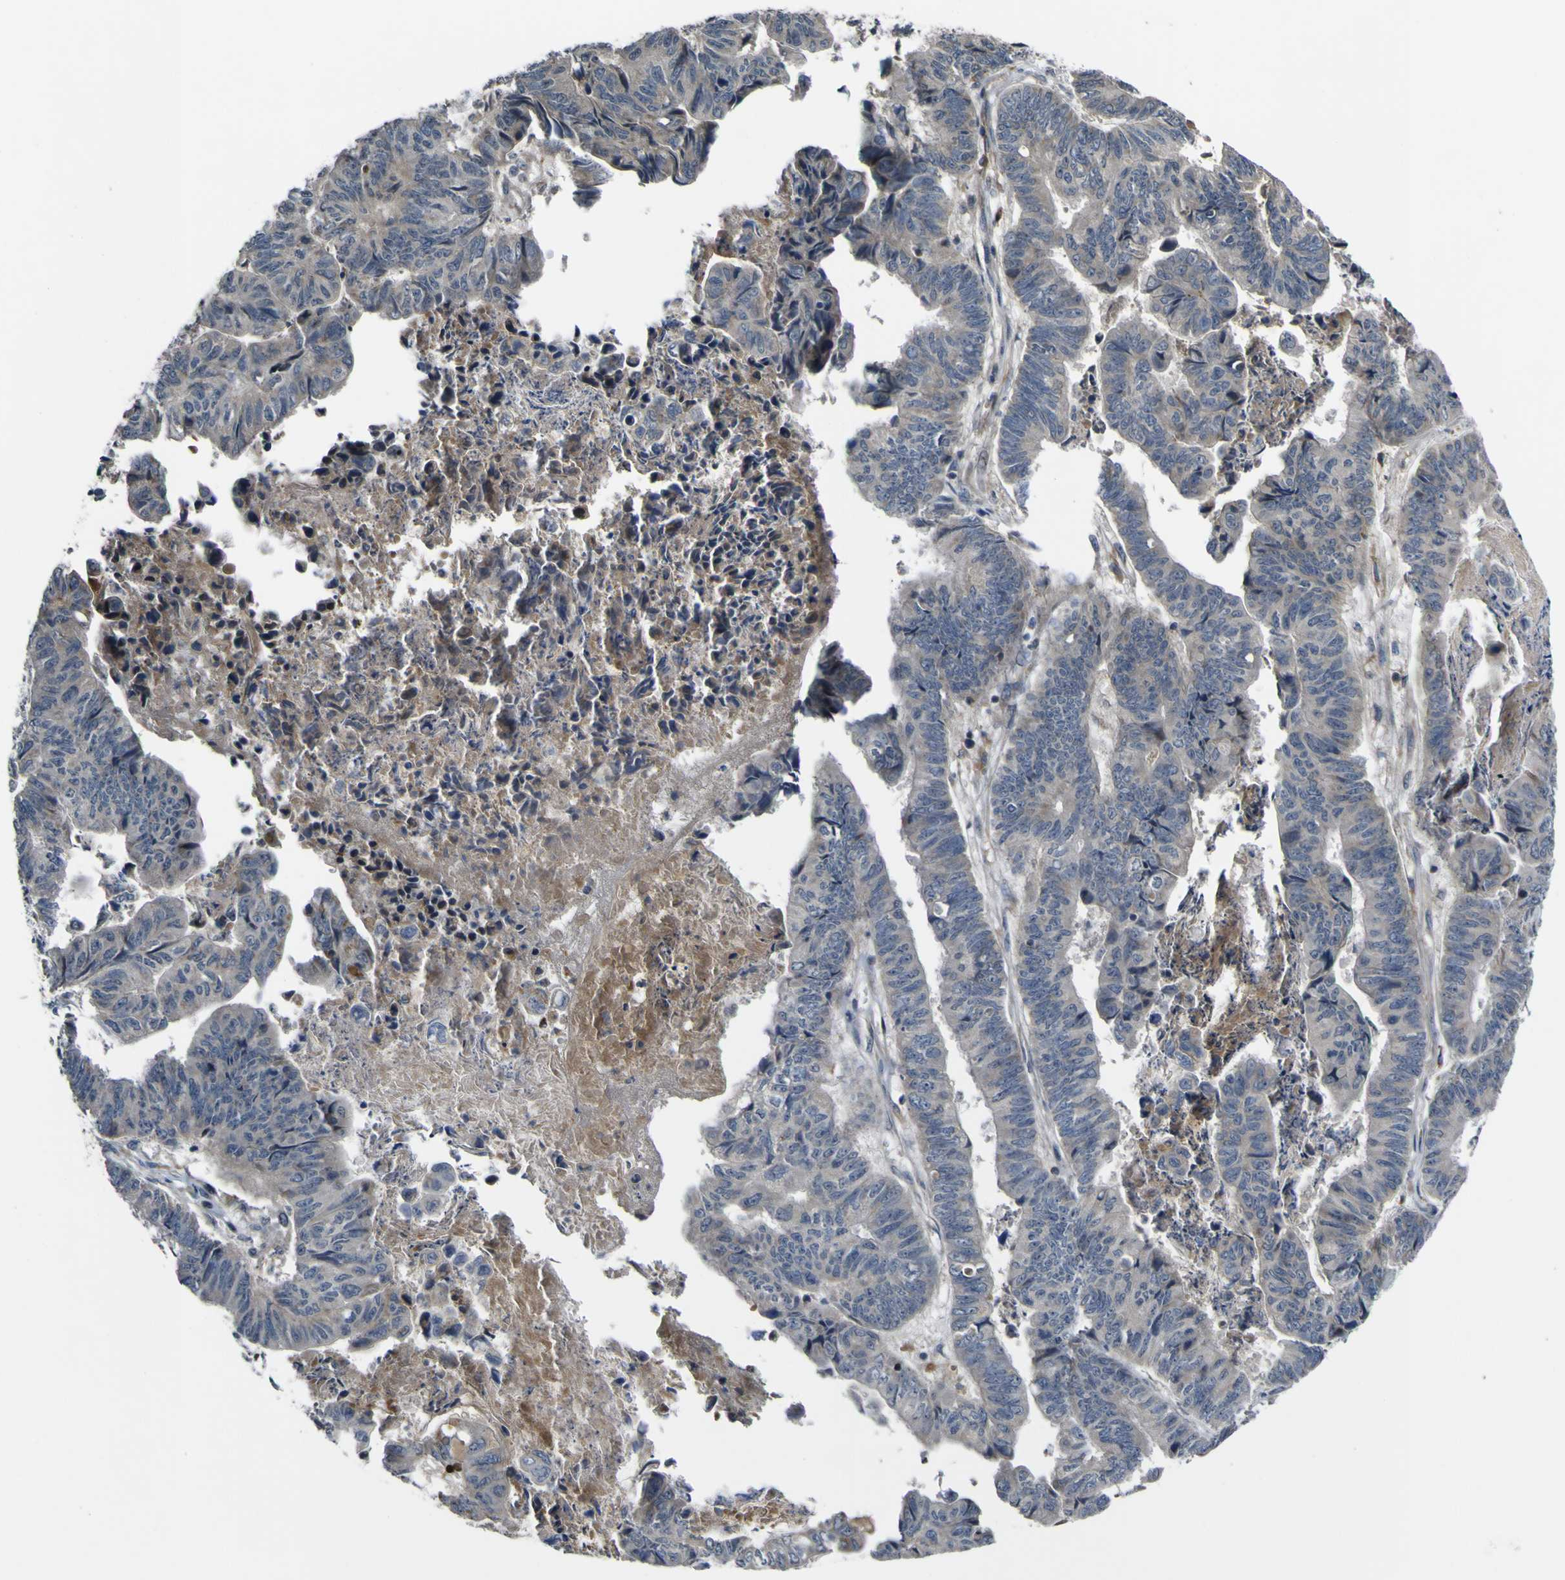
{"staining": {"intensity": "negative", "quantity": "none", "location": "none"}, "tissue": "stomach cancer", "cell_type": "Tumor cells", "image_type": "cancer", "snomed": [{"axis": "morphology", "description": "Adenocarcinoma, NOS"}, {"axis": "topography", "description": "Stomach, lower"}], "caption": "High power microscopy histopathology image of an immunohistochemistry (IHC) image of stomach cancer (adenocarcinoma), revealing no significant positivity in tumor cells.", "gene": "GPLD1", "patient": {"sex": "male", "age": 77}}